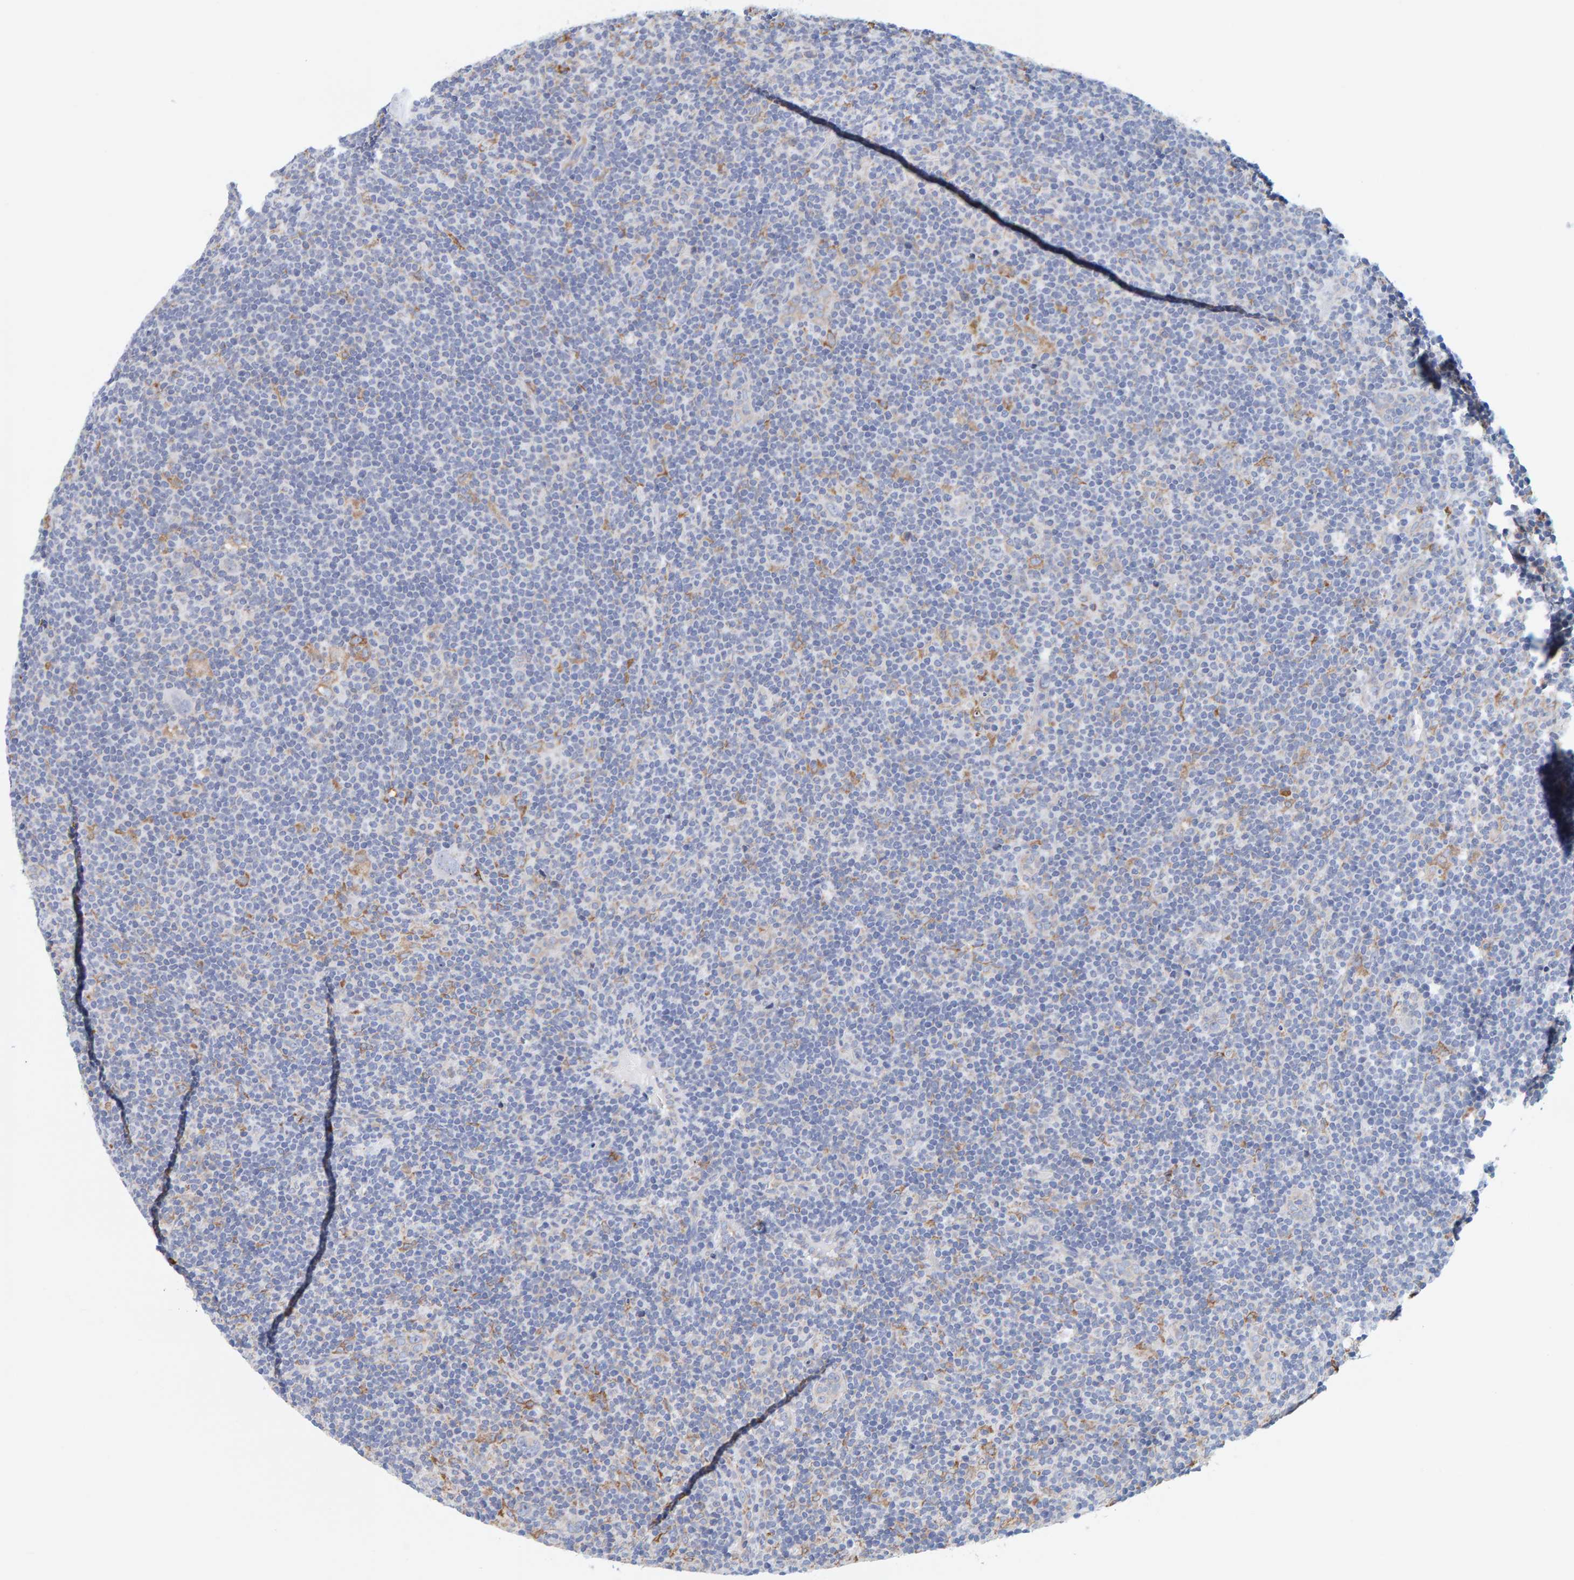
{"staining": {"intensity": "negative", "quantity": "none", "location": "none"}, "tissue": "lymphoma", "cell_type": "Tumor cells", "image_type": "cancer", "snomed": [{"axis": "morphology", "description": "Hodgkin's disease, NOS"}, {"axis": "topography", "description": "Lymph node"}], "caption": "Hodgkin's disease was stained to show a protein in brown. There is no significant staining in tumor cells. (DAB (3,3'-diaminobenzidine) immunohistochemistry (IHC), high magnification).", "gene": "SGPL1", "patient": {"sex": "female", "age": 57}}